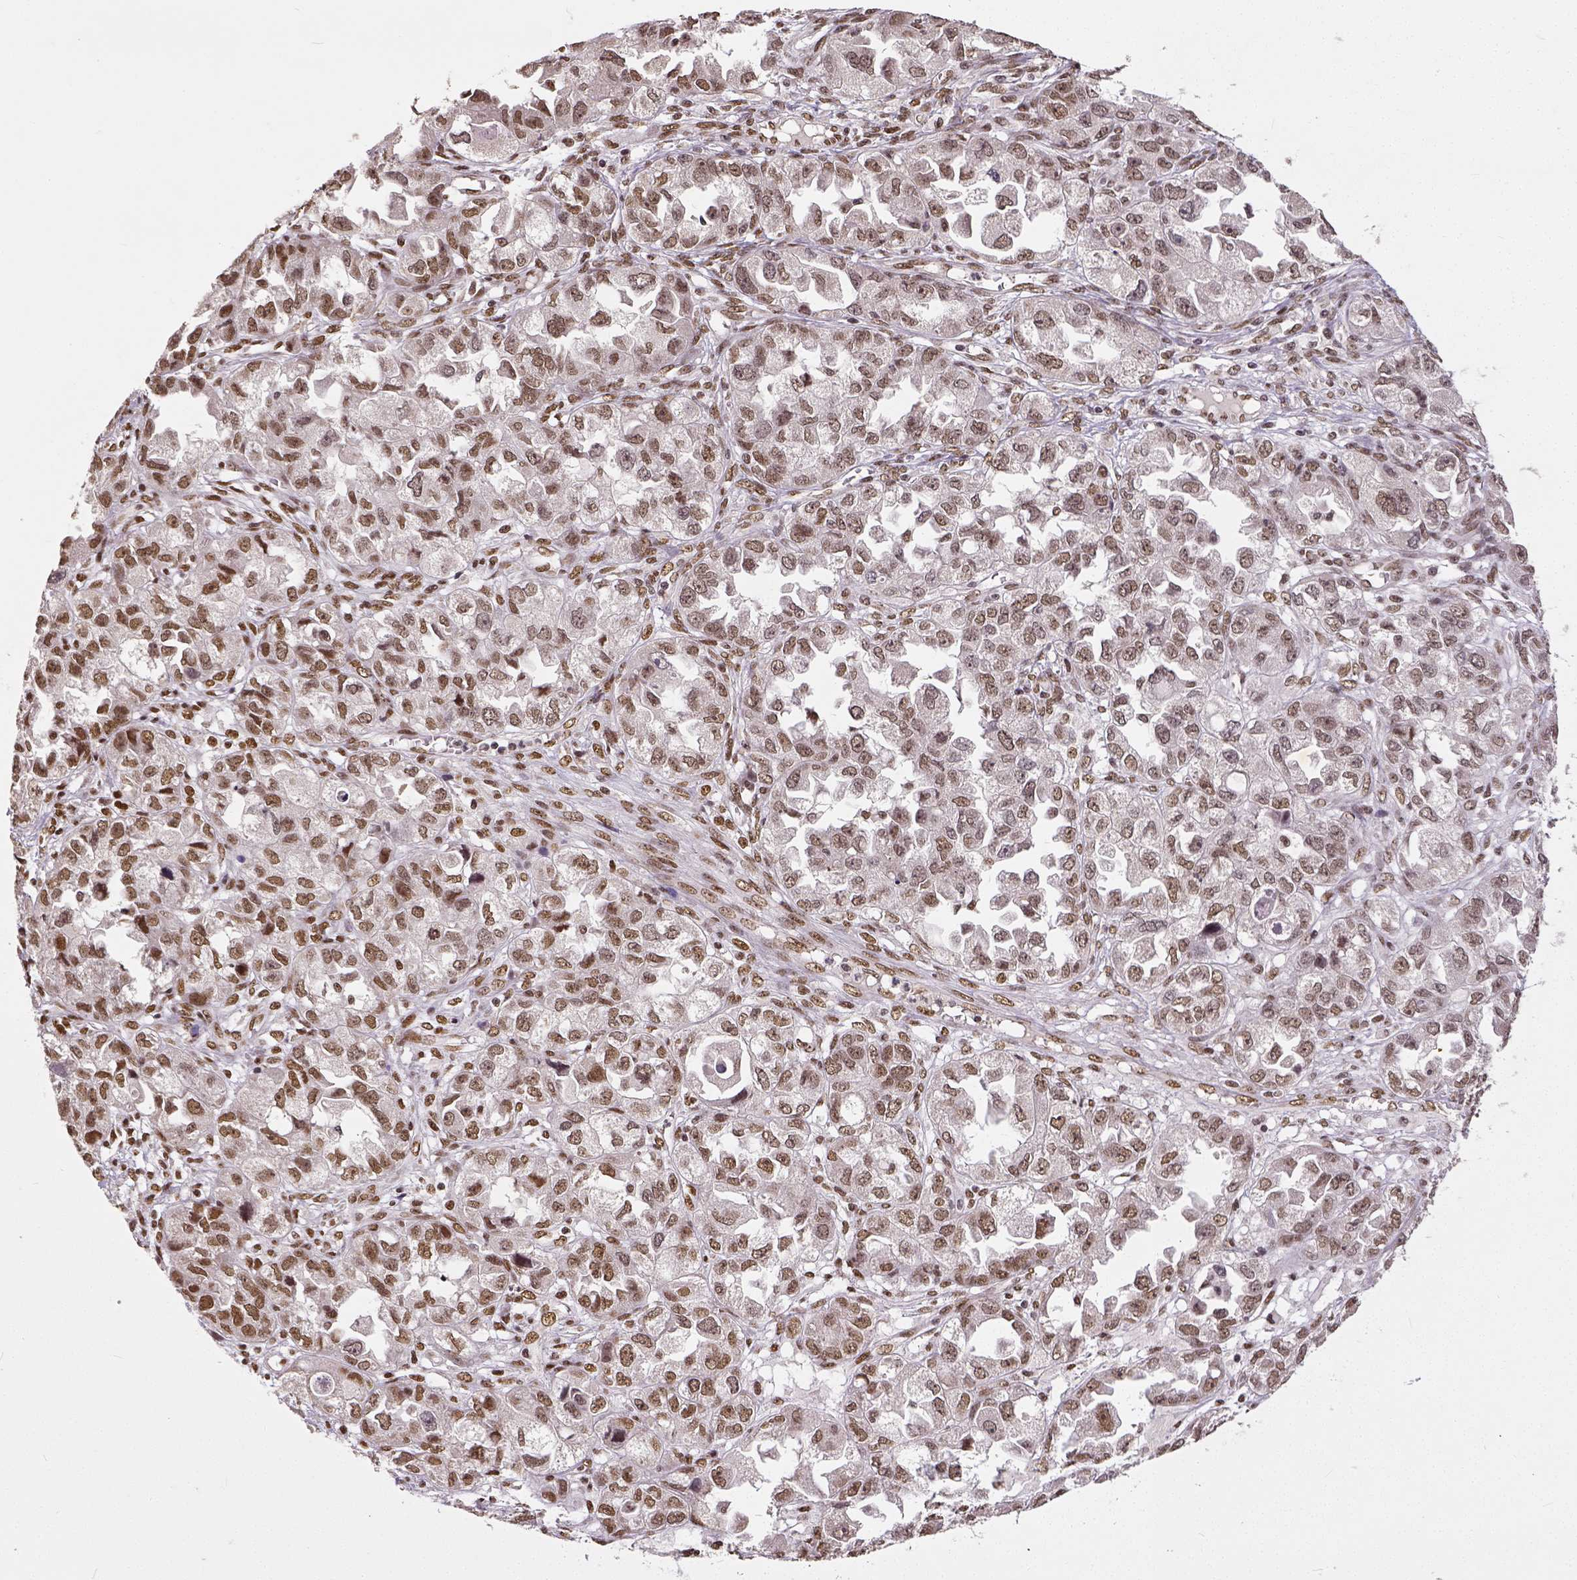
{"staining": {"intensity": "moderate", "quantity": ">75%", "location": "nuclear"}, "tissue": "ovarian cancer", "cell_type": "Tumor cells", "image_type": "cancer", "snomed": [{"axis": "morphology", "description": "Cystadenocarcinoma, serous, NOS"}, {"axis": "topography", "description": "Ovary"}], "caption": "Human ovarian cancer (serous cystadenocarcinoma) stained for a protein (brown) shows moderate nuclear positive expression in approximately >75% of tumor cells.", "gene": "ATRX", "patient": {"sex": "female", "age": 84}}